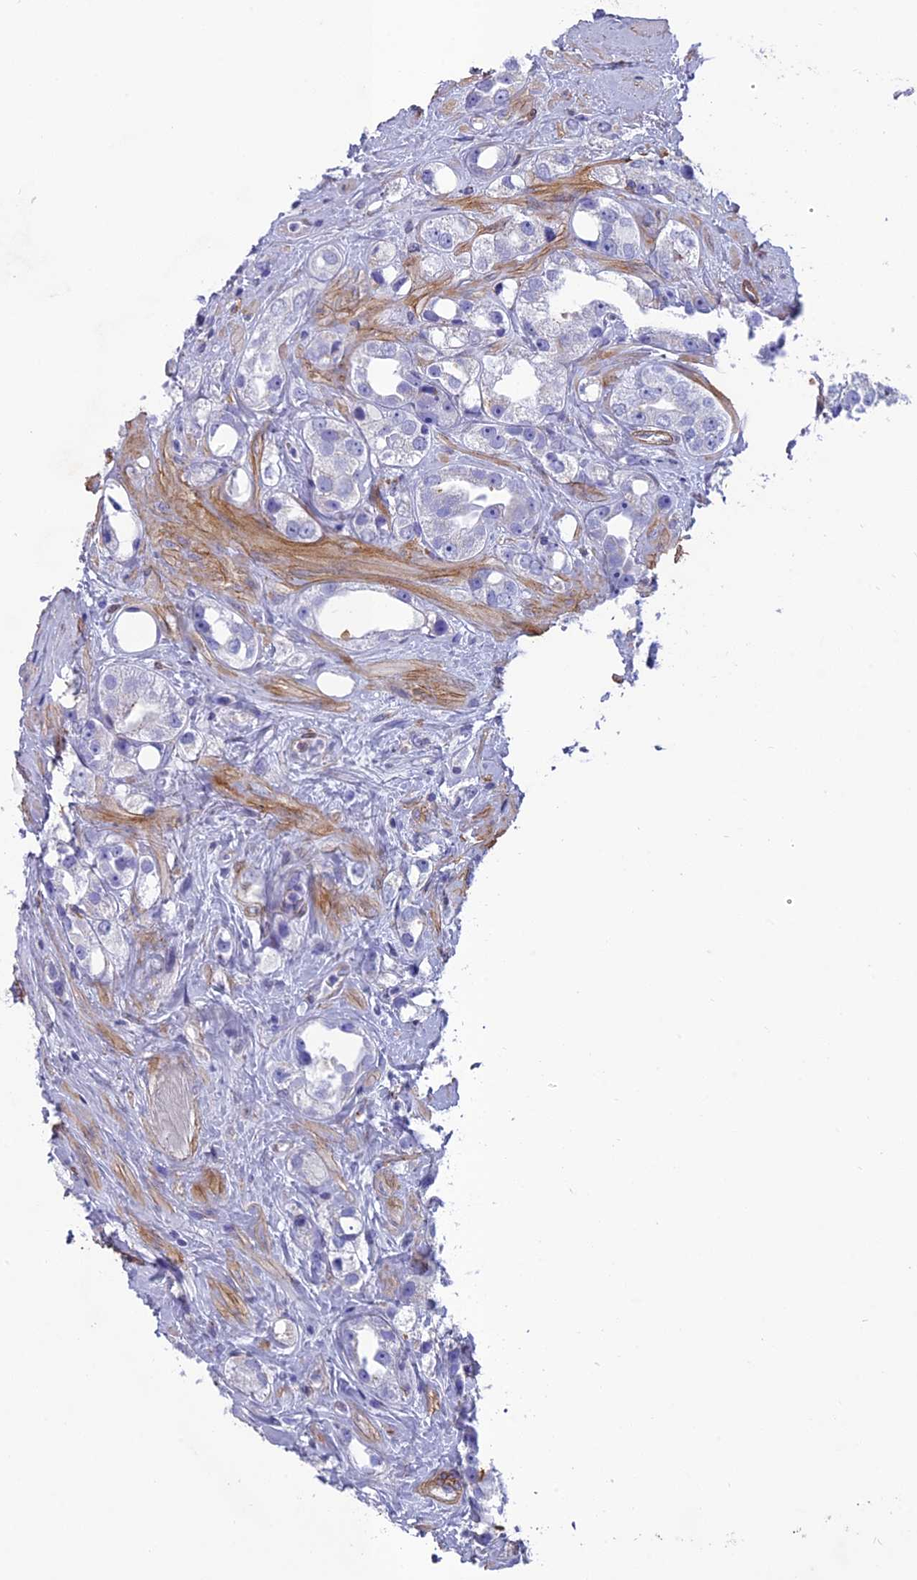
{"staining": {"intensity": "negative", "quantity": "none", "location": "none"}, "tissue": "prostate cancer", "cell_type": "Tumor cells", "image_type": "cancer", "snomed": [{"axis": "morphology", "description": "Adenocarcinoma, NOS"}, {"axis": "topography", "description": "Prostate"}], "caption": "This is an immunohistochemistry photomicrograph of human adenocarcinoma (prostate). There is no positivity in tumor cells.", "gene": "TNS1", "patient": {"sex": "male", "age": 79}}